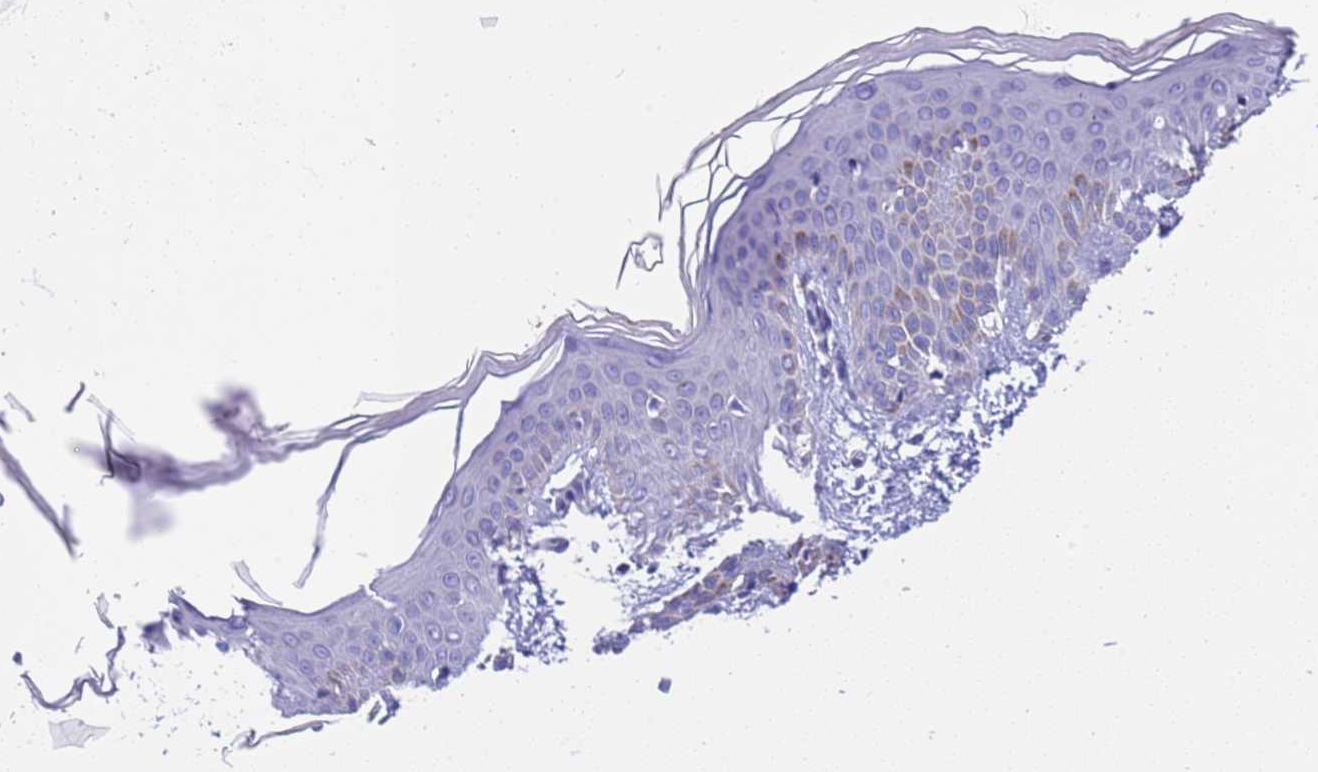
{"staining": {"intensity": "negative", "quantity": "none", "location": "none"}, "tissue": "skin", "cell_type": "Fibroblasts", "image_type": "normal", "snomed": [{"axis": "morphology", "description": "Normal tissue, NOS"}, {"axis": "topography", "description": "Skin"}], "caption": "An IHC image of normal skin is shown. There is no staining in fibroblasts of skin.", "gene": "SLC24A3", "patient": {"sex": "male", "age": 36}}